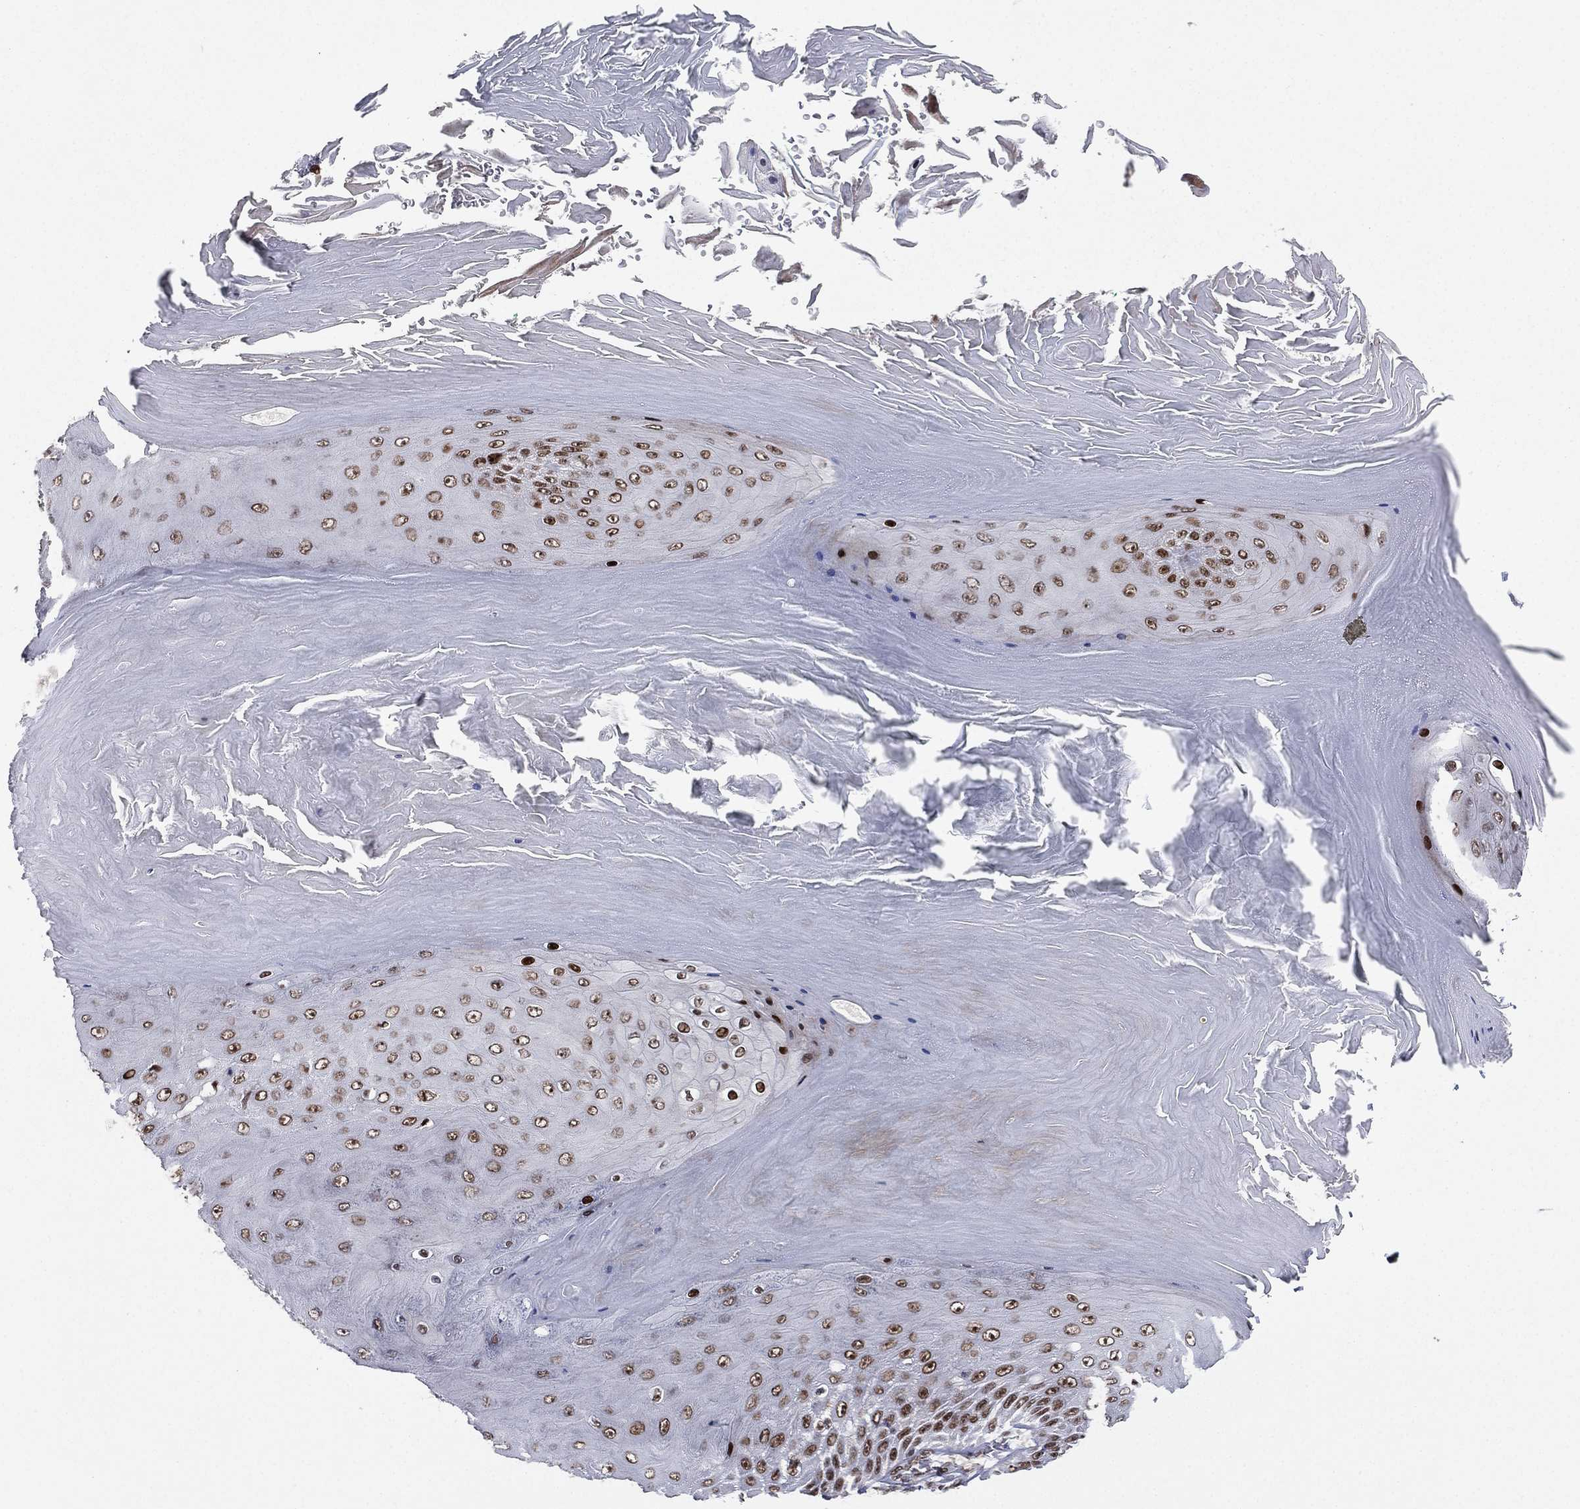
{"staining": {"intensity": "strong", "quantity": "<25%", "location": "nuclear"}, "tissue": "skin cancer", "cell_type": "Tumor cells", "image_type": "cancer", "snomed": [{"axis": "morphology", "description": "Squamous cell carcinoma, NOS"}, {"axis": "topography", "description": "Skin"}], "caption": "IHC histopathology image of neoplastic tissue: human skin cancer stained using immunohistochemistry shows medium levels of strong protein expression localized specifically in the nuclear of tumor cells, appearing as a nuclear brown color.", "gene": "RTF1", "patient": {"sex": "male", "age": 62}}